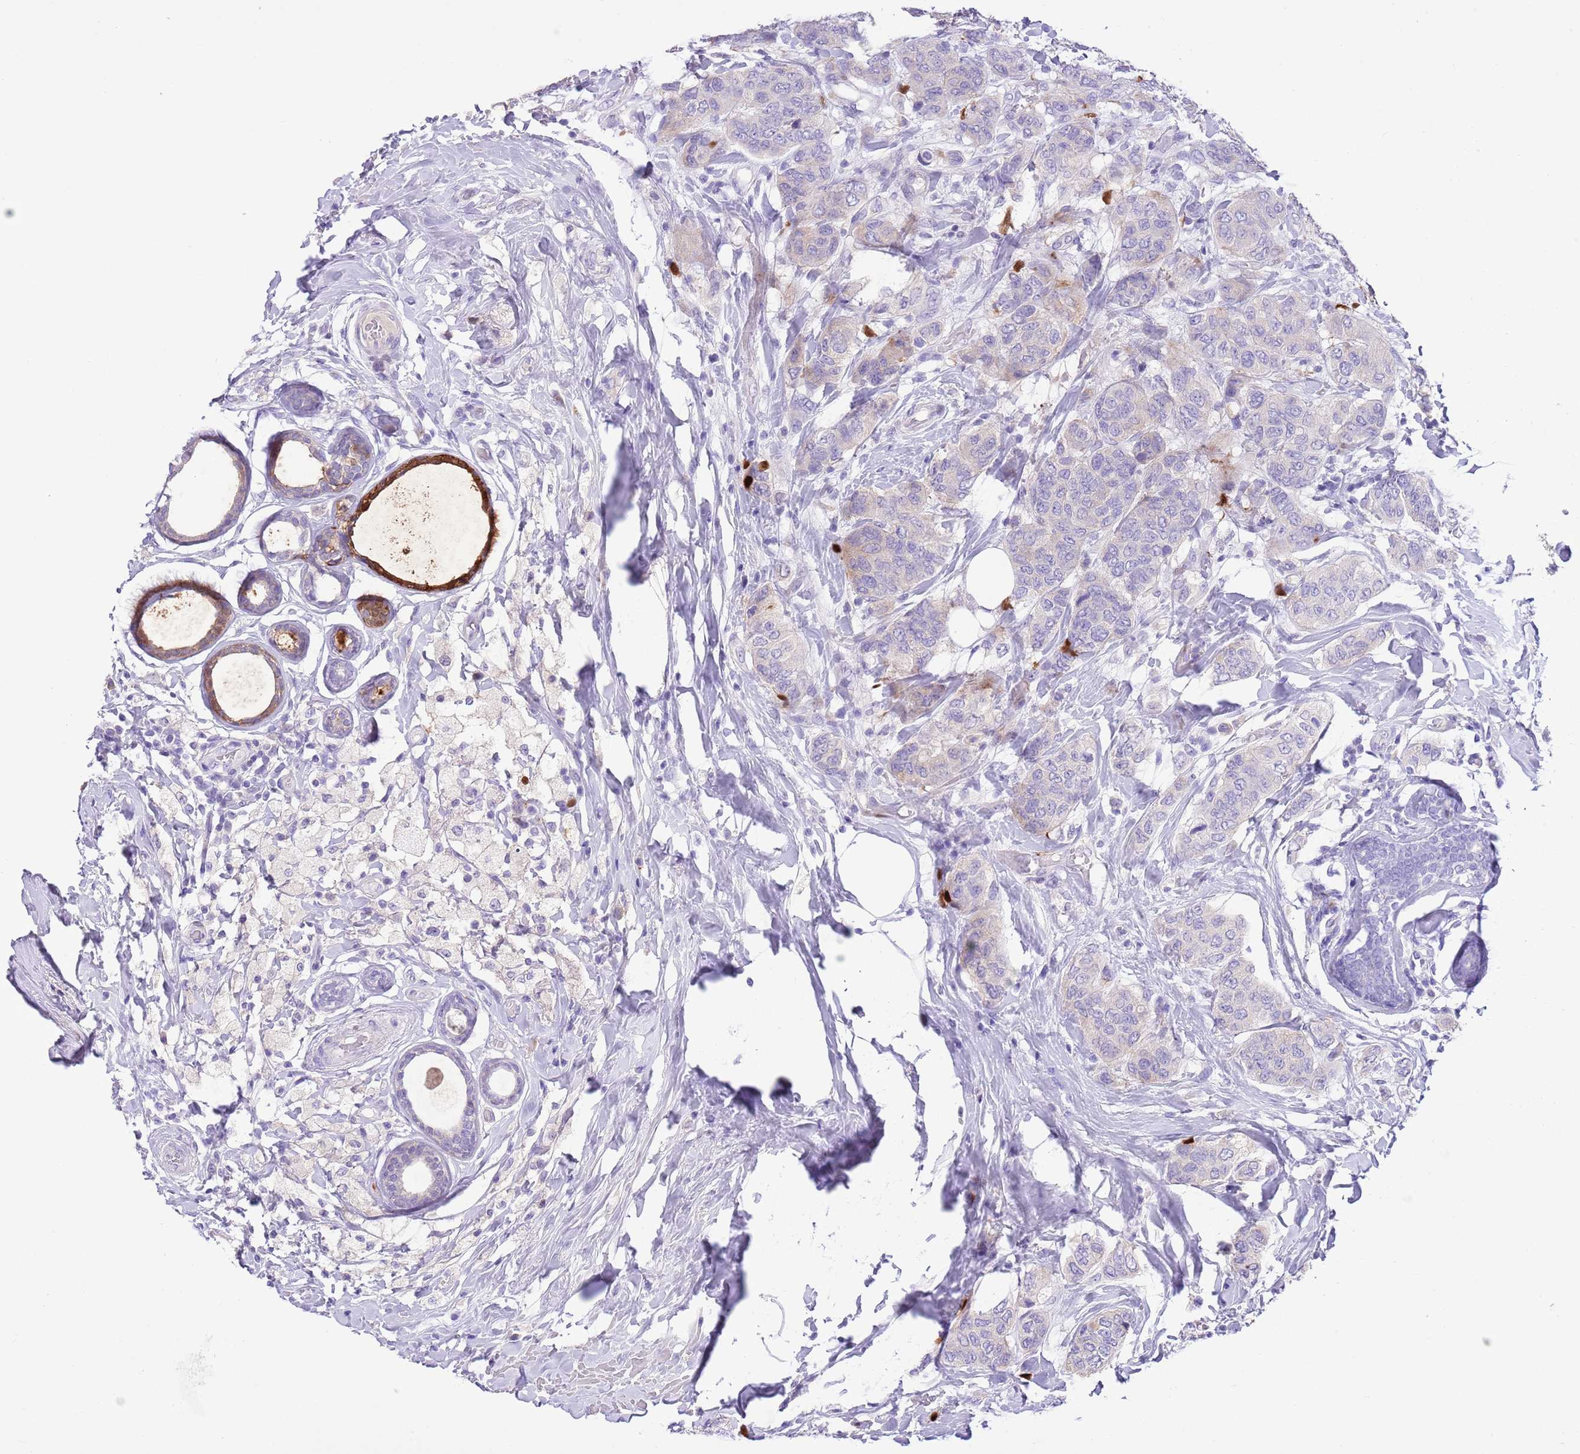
{"staining": {"intensity": "negative", "quantity": "none", "location": "none"}, "tissue": "breast cancer", "cell_type": "Tumor cells", "image_type": "cancer", "snomed": [{"axis": "morphology", "description": "Lobular carcinoma"}, {"axis": "topography", "description": "Breast"}], "caption": "Immunohistochemistry of lobular carcinoma (breast) reveals no positivity in tumor cells.", "gene": "CLEC2A", "patient": {"sex": "female", "age": 51}}